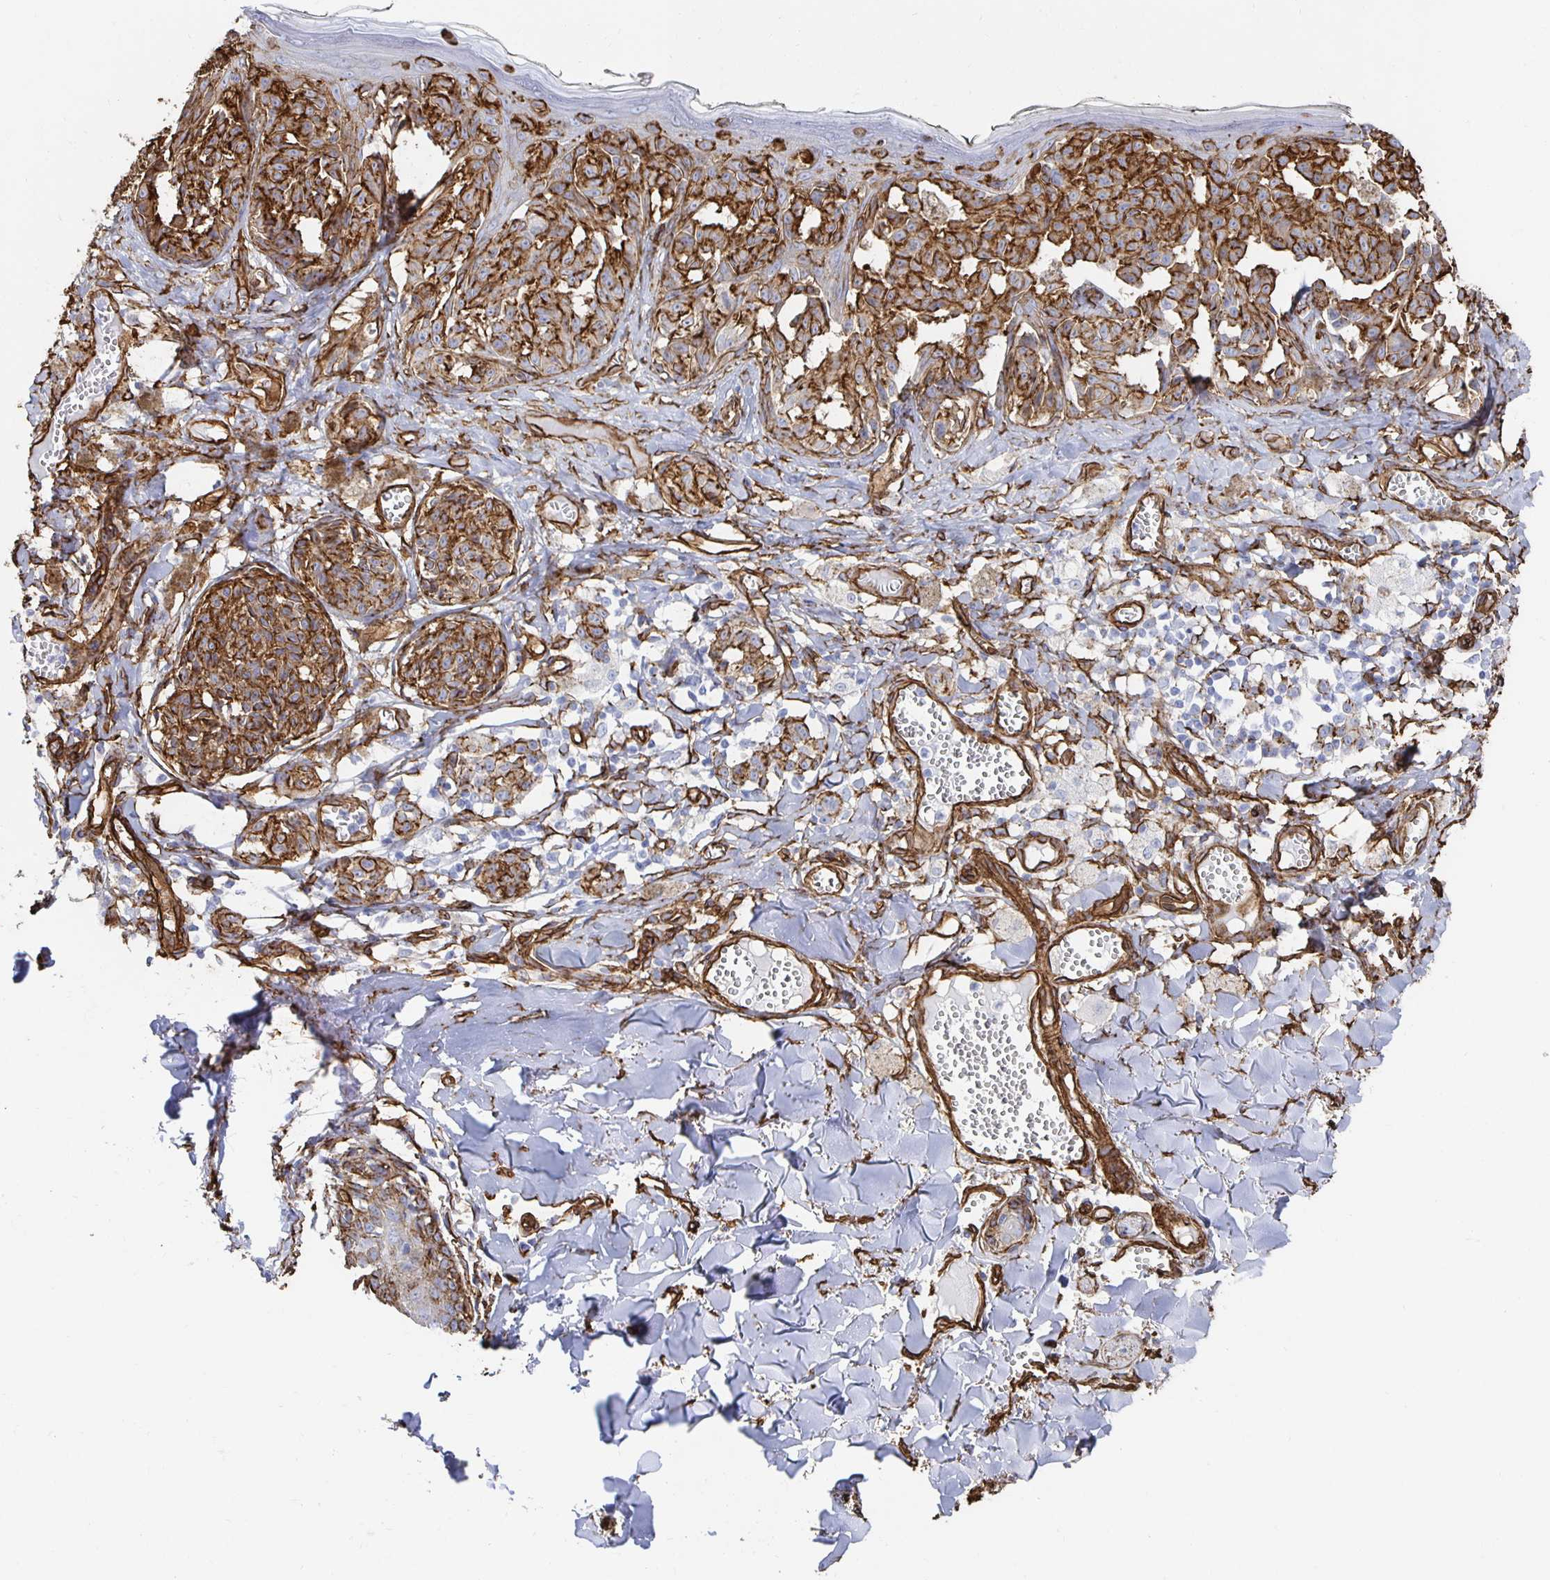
{"staining": {"intensity": "strong", "quantity": ">75%", "location": "cytoplasmic/membranous"}, "tissue": "melanoma", "cell_type": "Tumor cells", "image_type": "cancer", "snomed": [{"axis": "morphology", "description": "Malignant melanoma, NOS"}, {"axis": "topography", "description": "Skin"}], "caption": "An image showing strong cytoplasmic/membranous expression in about >75% of tumor cells in malignant melanoma, as visualized by brown immunohistochemical staining.", "gene": "VIPR2", "patient": {"sex": "female", "age": 43}}